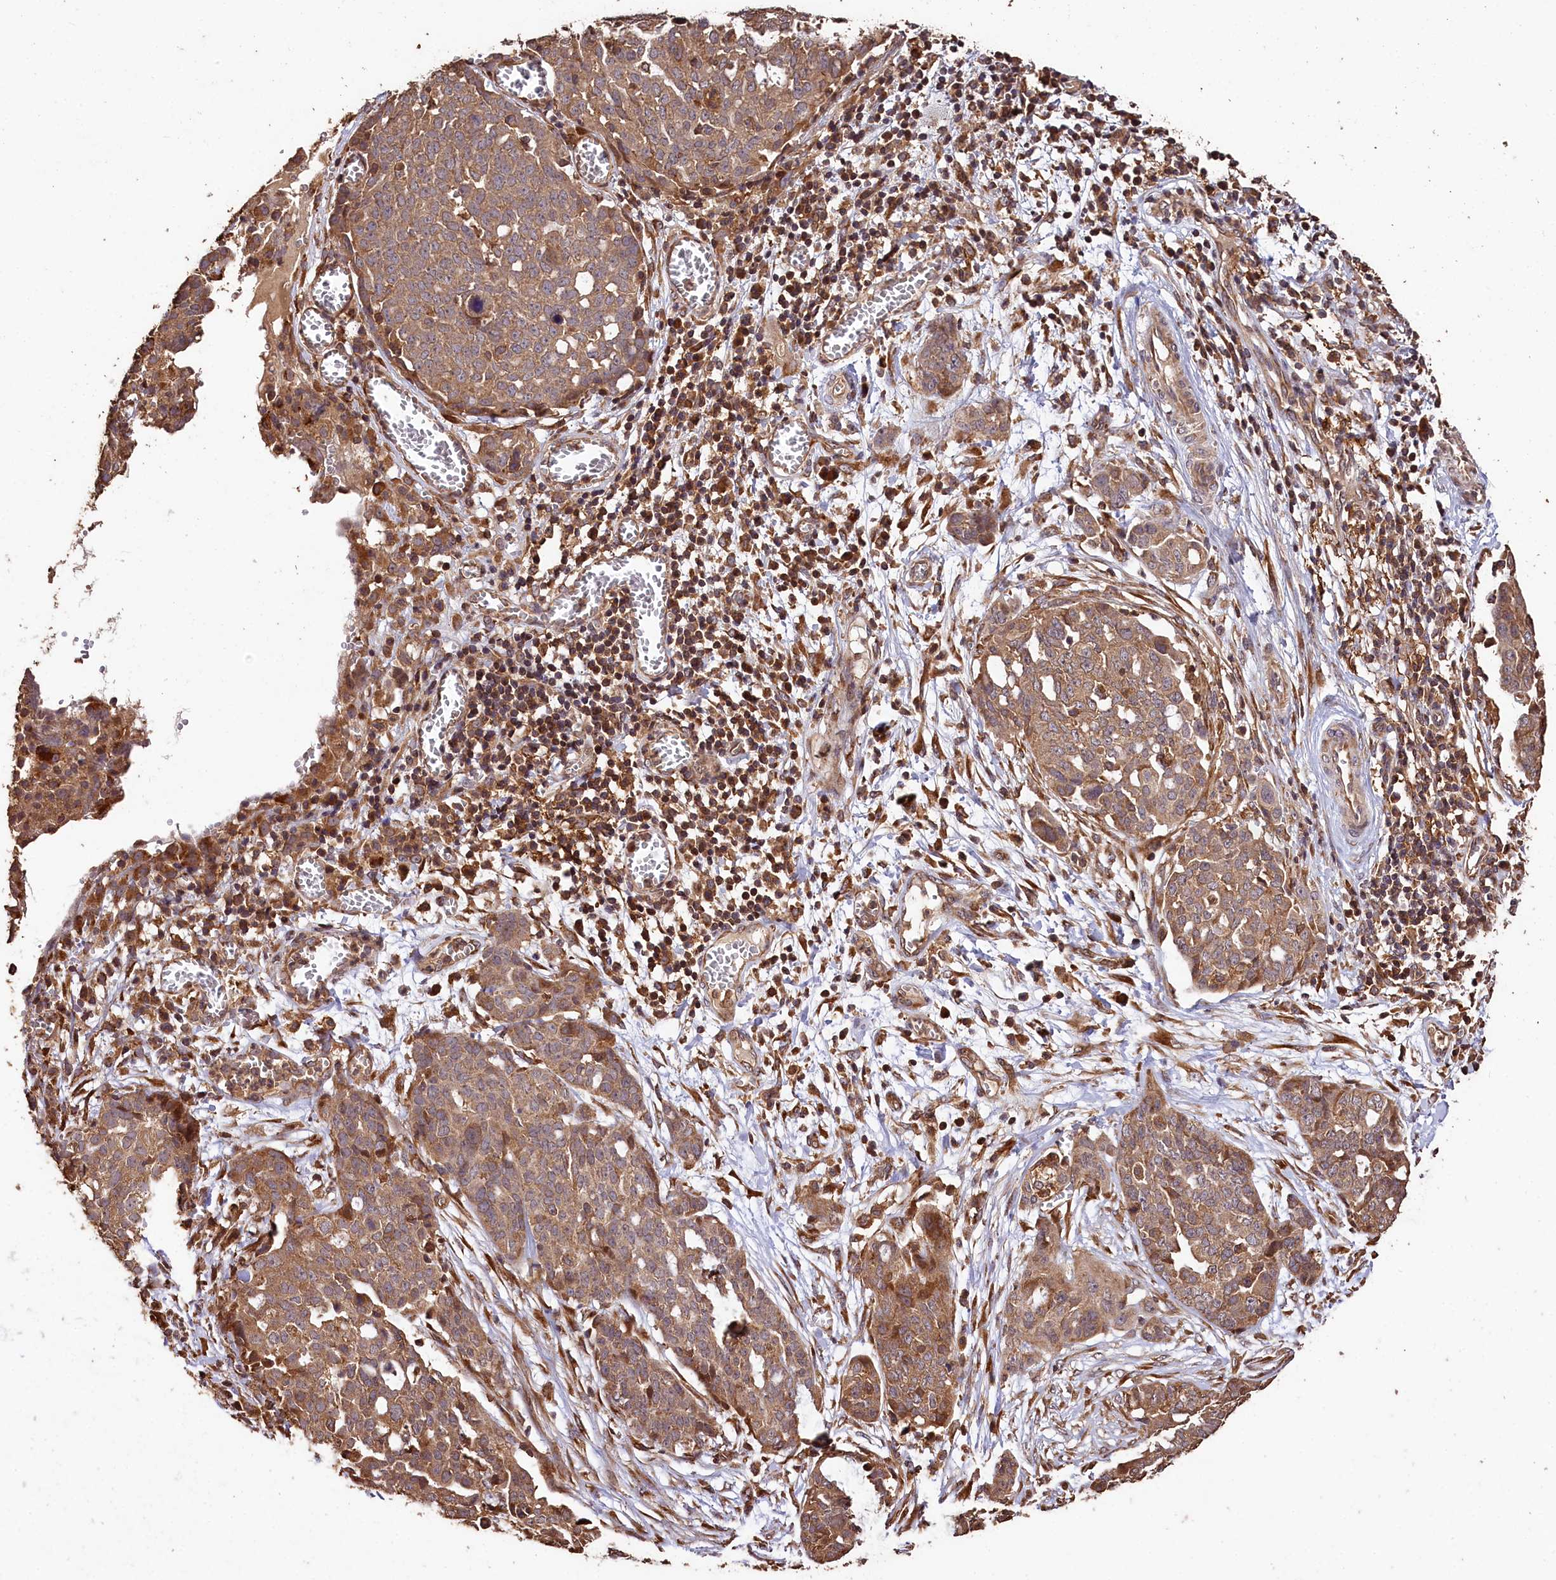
{"staining": {"intensity": "moderate", "quantity": ">75%", "location": "cytoplasmic/membranous"}, "tissue": "ovarian cancer", "cell_type": "Tumor cells", "image_type": "cancer", "snomed": [{"axis": "morphology", "description": "Cystadenocarcinoma, serous, NOS"}, {"axis": "topography", "description": "Soft tissue"}, {"axis": "topography", "description": "Ovary"}], "caption": "Human serous cystadenocarcinoma (ovarian) stained with a brown dye shows moderate cytoplasmic/membranous positive positivity in about >75% of tumor cells.", "gene": "KPTN", "patient": {"sex": "female", "age": 57}}